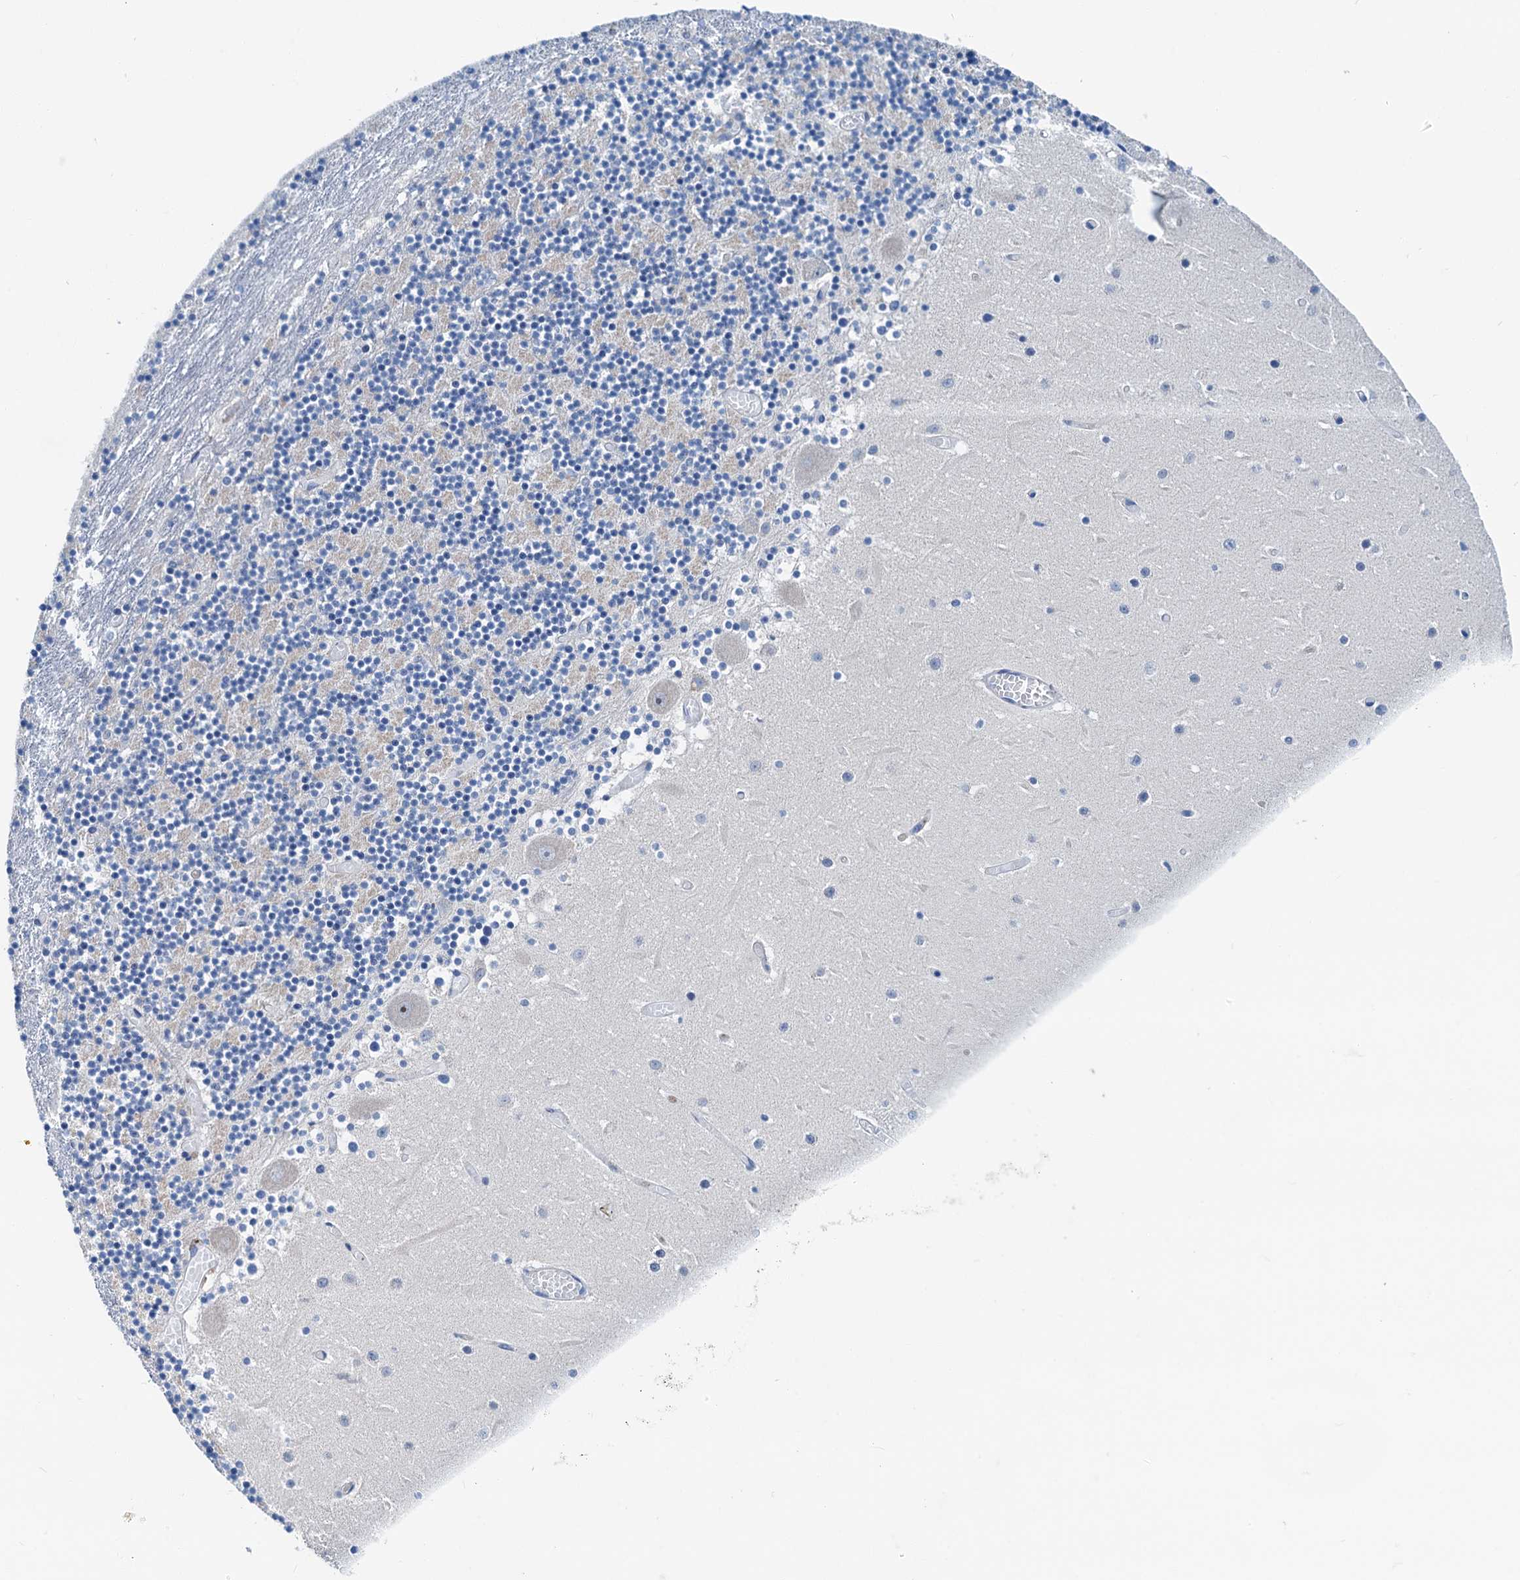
{"staining": {"intensity": "negative", "quantity": "none", "location": "none"}, "tissue": "cerebellum", "cell_type": "Cells in granular layer", "image_type": "normal", "snomed": [{"axis": "morphology", "description": "Normal tissue, NOS"}, {"axis": "topography", "description": "Cerebellum"}], "caption": "The micrograph shows no staining of cells in granular layer in benign cerebellum. Brightfield microscopy of immunohistochemistry (IHC) stained with DAB (brown) and hematoxylin (blue), captured at high magnification.", "gene": "KNDC1", "patient": {"sex": "female", "age": 28}}